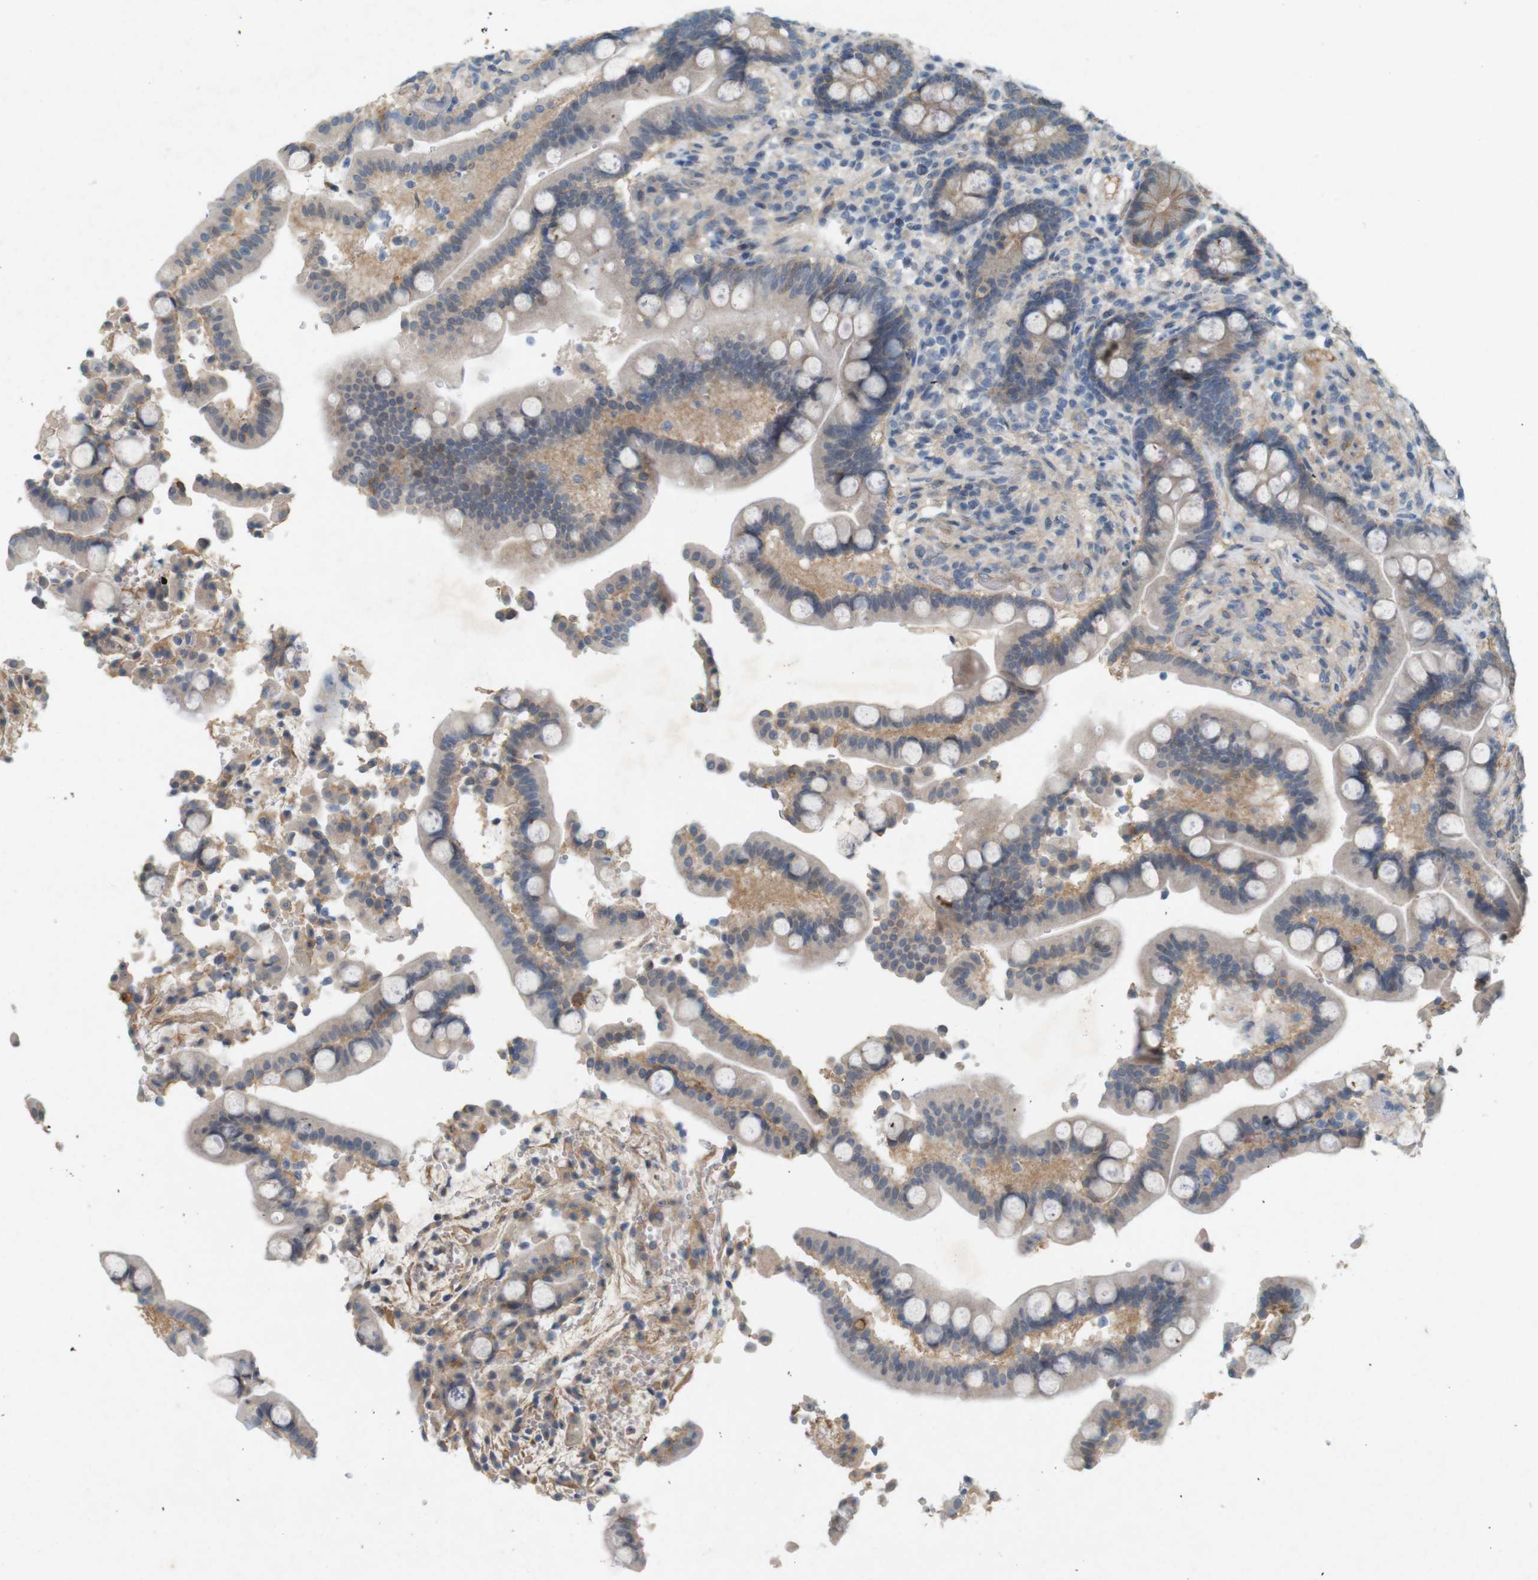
{"staining": {"intensity": "weak", "quantity": ">75%", "location": "cytoplasmic/membranous"}, "tissue": "colon", "cell_type": "Endothelial cells", "image_type": "normal", "snomed": [{"axis": "morphology", "description": "Normal tissue, NOS"}, {"axis": "topography", "description": "Colon"}], "caption": "Approximately >75% of endothelial cells in benign human colon demonstrate weak cytoplasmic/membranous protein staining as visualized by brown immunohistochemical staining.", "gene": "PVR", "patient": {"sex": "male", "age": 73}}